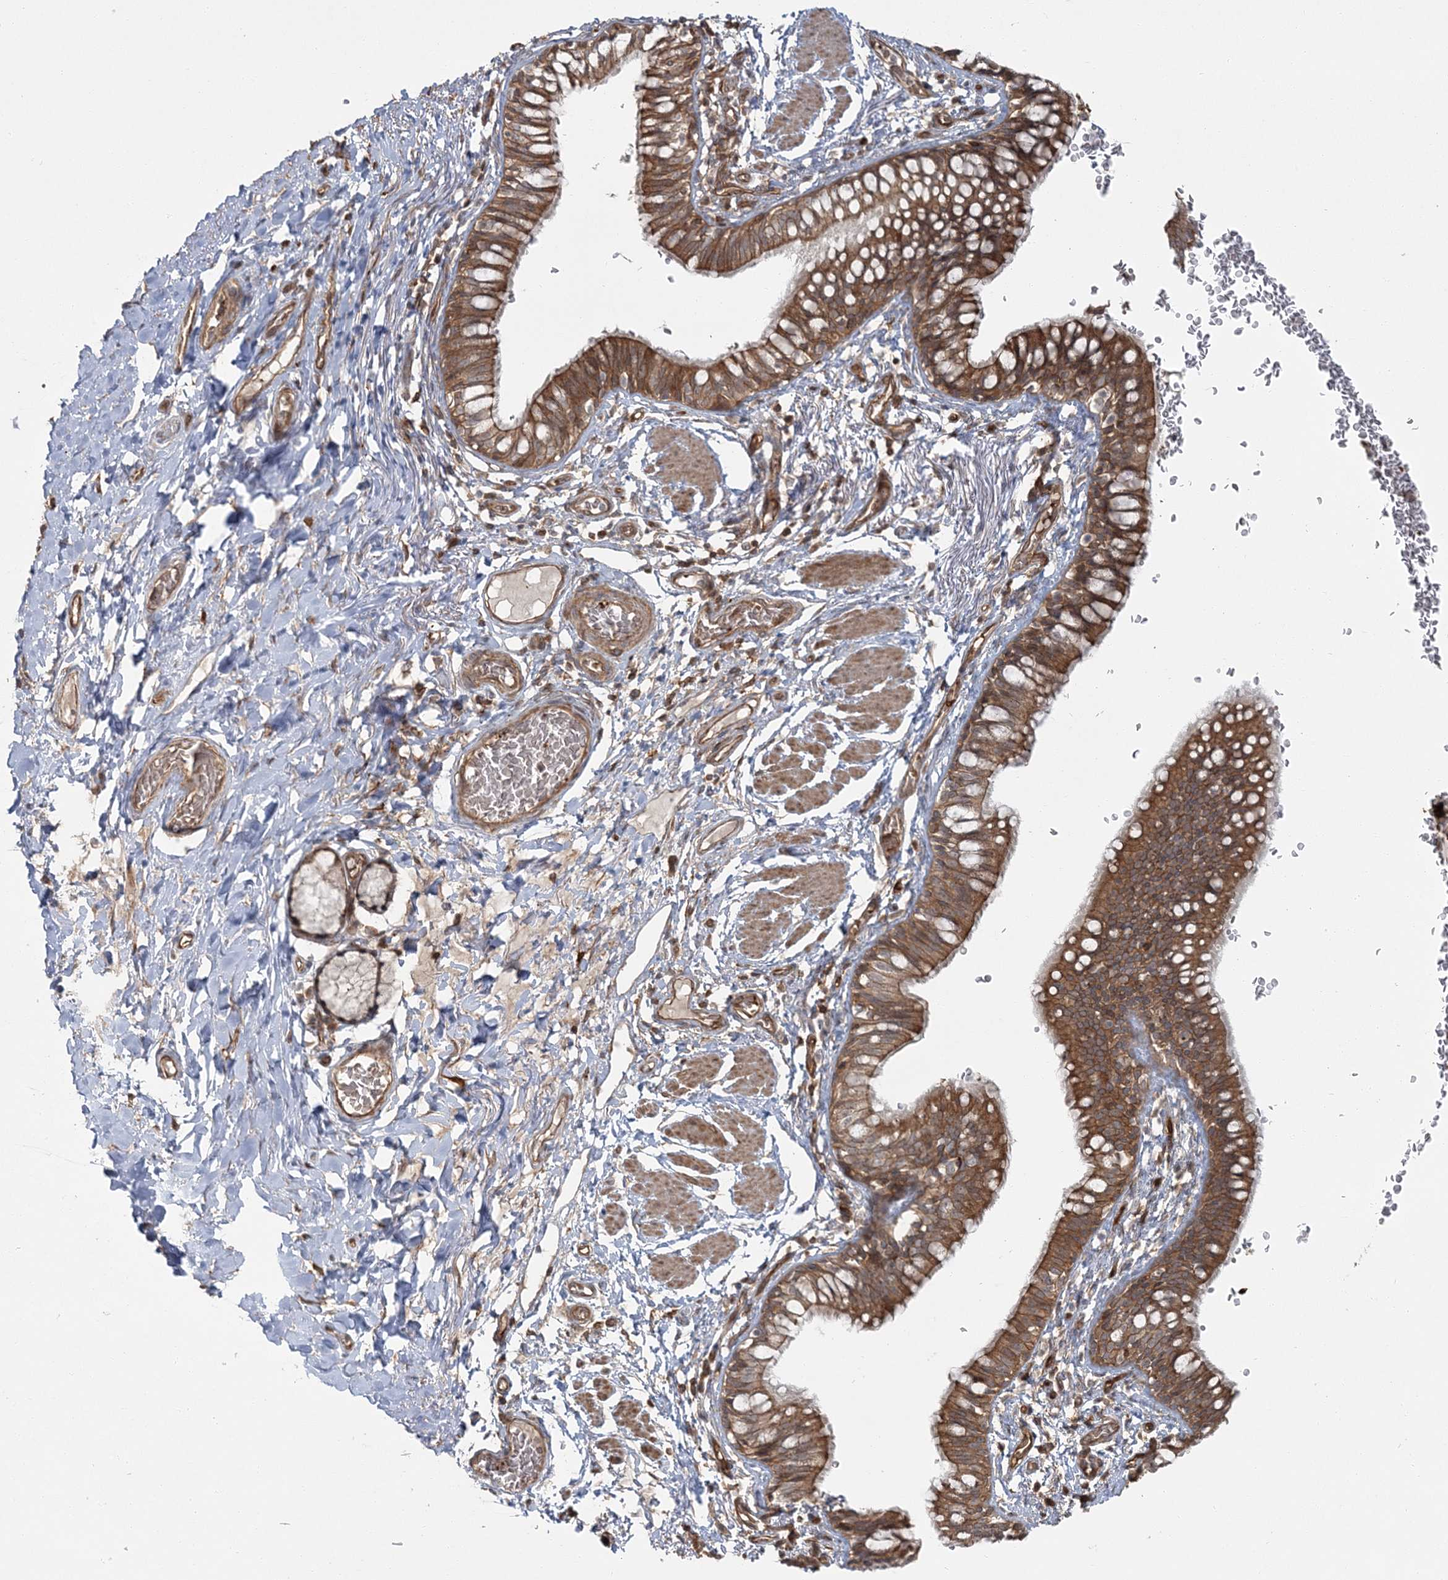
{"staining": {"intensity": "moderate", "quantity": ">75%", "location": "cytoplasmic/membranous"}, "tissue": "bronchus", "cell_type": "Respiratory epithelial cells", "image_type": "normal", "snomed": [{"axis": "morphology", "description": "Normal tissue, NOS"}, {"axis": "topography", "description": "Cartilage tissue"}, {"axis": "topography", "description": "Bronchus"}], "caption": "Immunohistochemistry image of benign bronchus: human bronchus stained using immunohistochemistry reveals medium levels of moderate protein expression localized specifically in the cytoplasmic/membranous of respiratory epithelial cells, appearing as a cytoplasmic/membranous brown color.", "gene": "RGCC", "patient": {"sex": "female", "age": 36}}